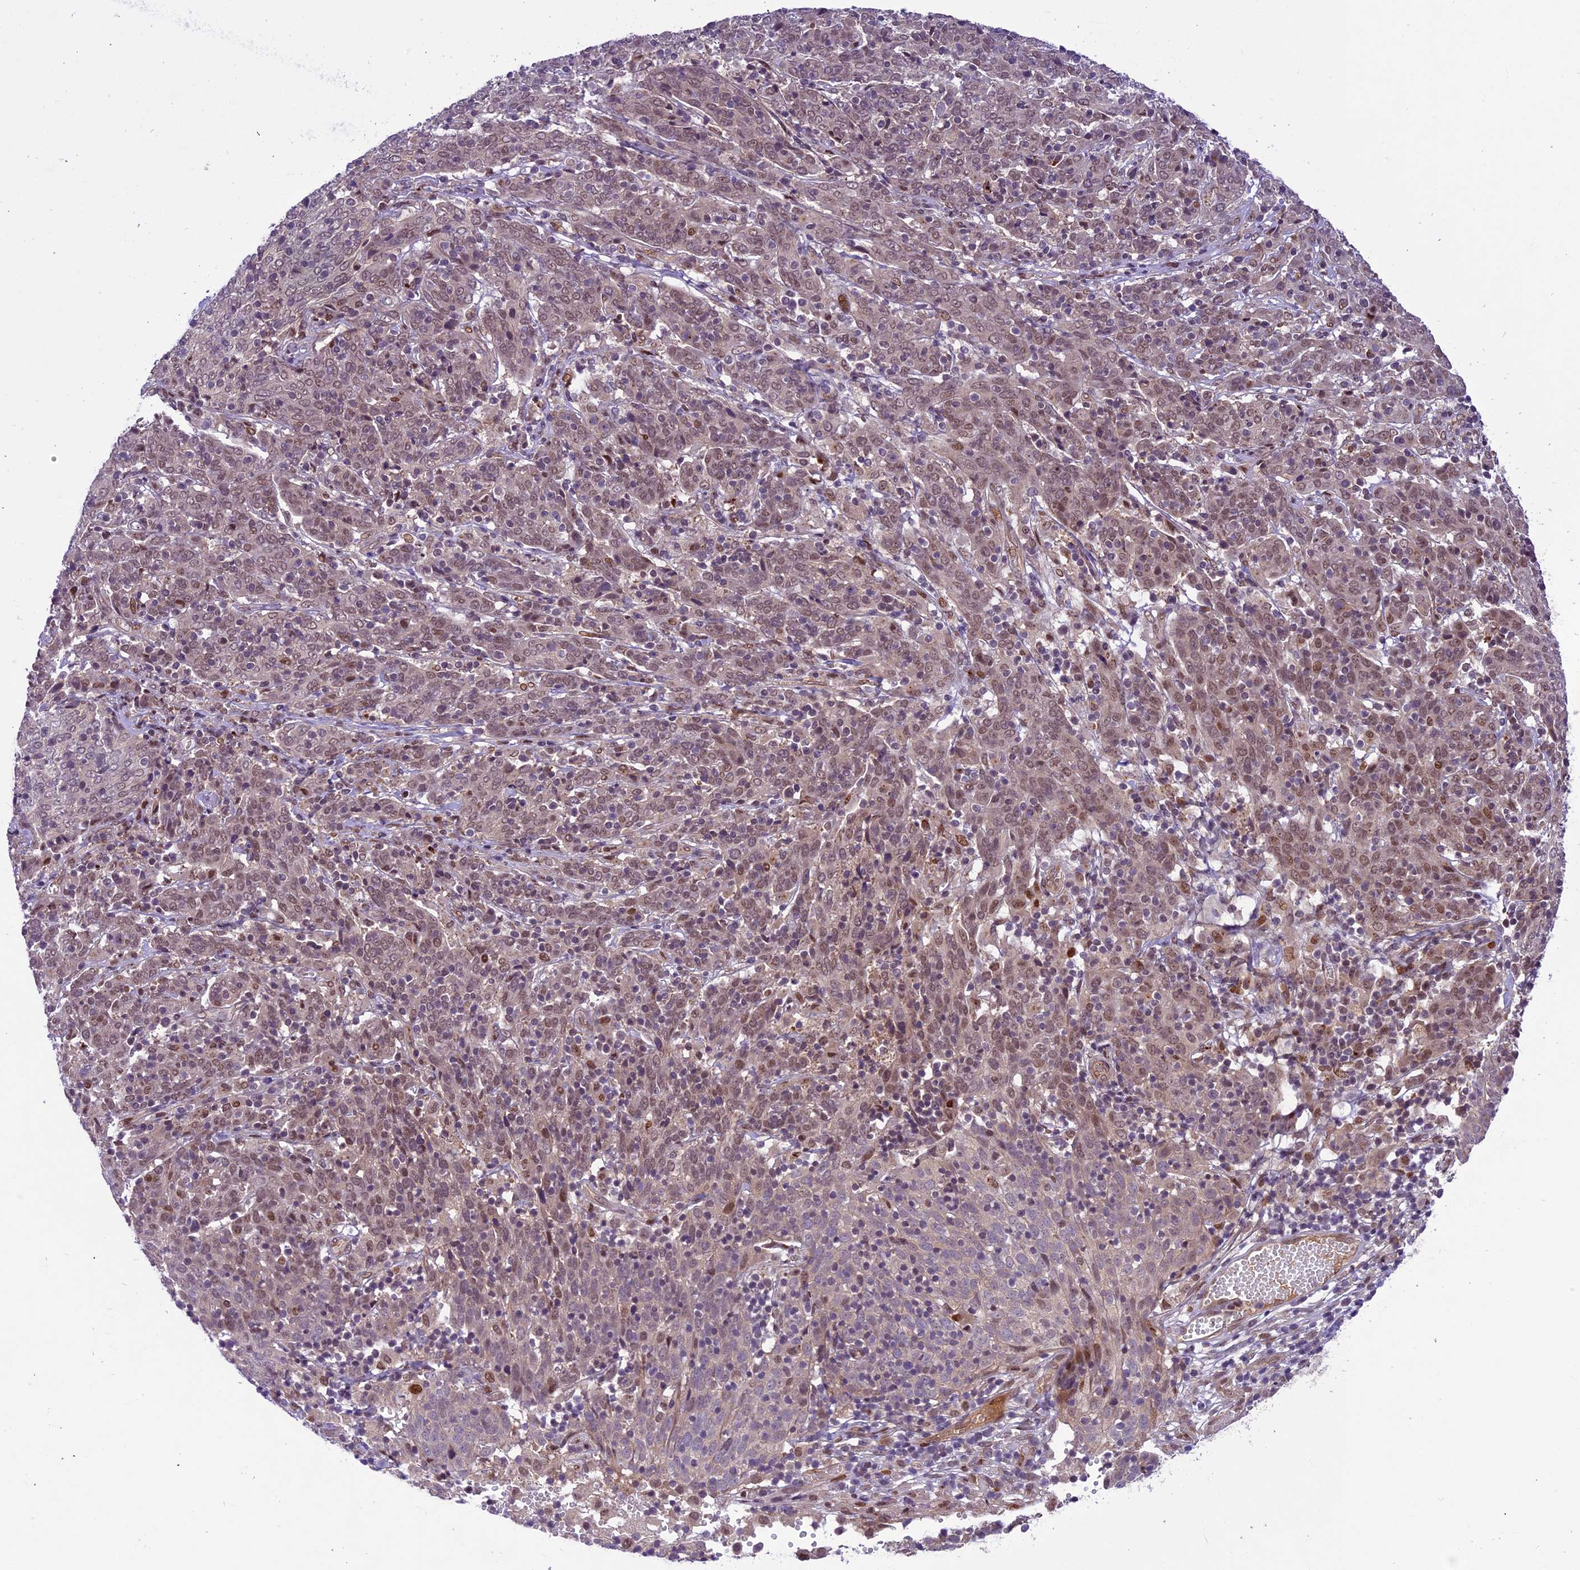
{"staining": {"intensity": "weak", "quantity": "25%-75%", "location": "nuclear"}, "tissue": "cervical cancer", "cell_type": "Tumor cells", "image_type": "cancer", "snomed": [{"axis": "morphology", "description": "Squamous cell carcinoma, NOS"}, {"axis": "topography", "description": "Cervix"}], "caption": "Squamous cell carcinoma (cervical) stained with IHC reveals weak nuclear staining in about 25%-75% of tumor cells.", "gene": "NEK8", "patient": {"sex": "female", "age": 67}}